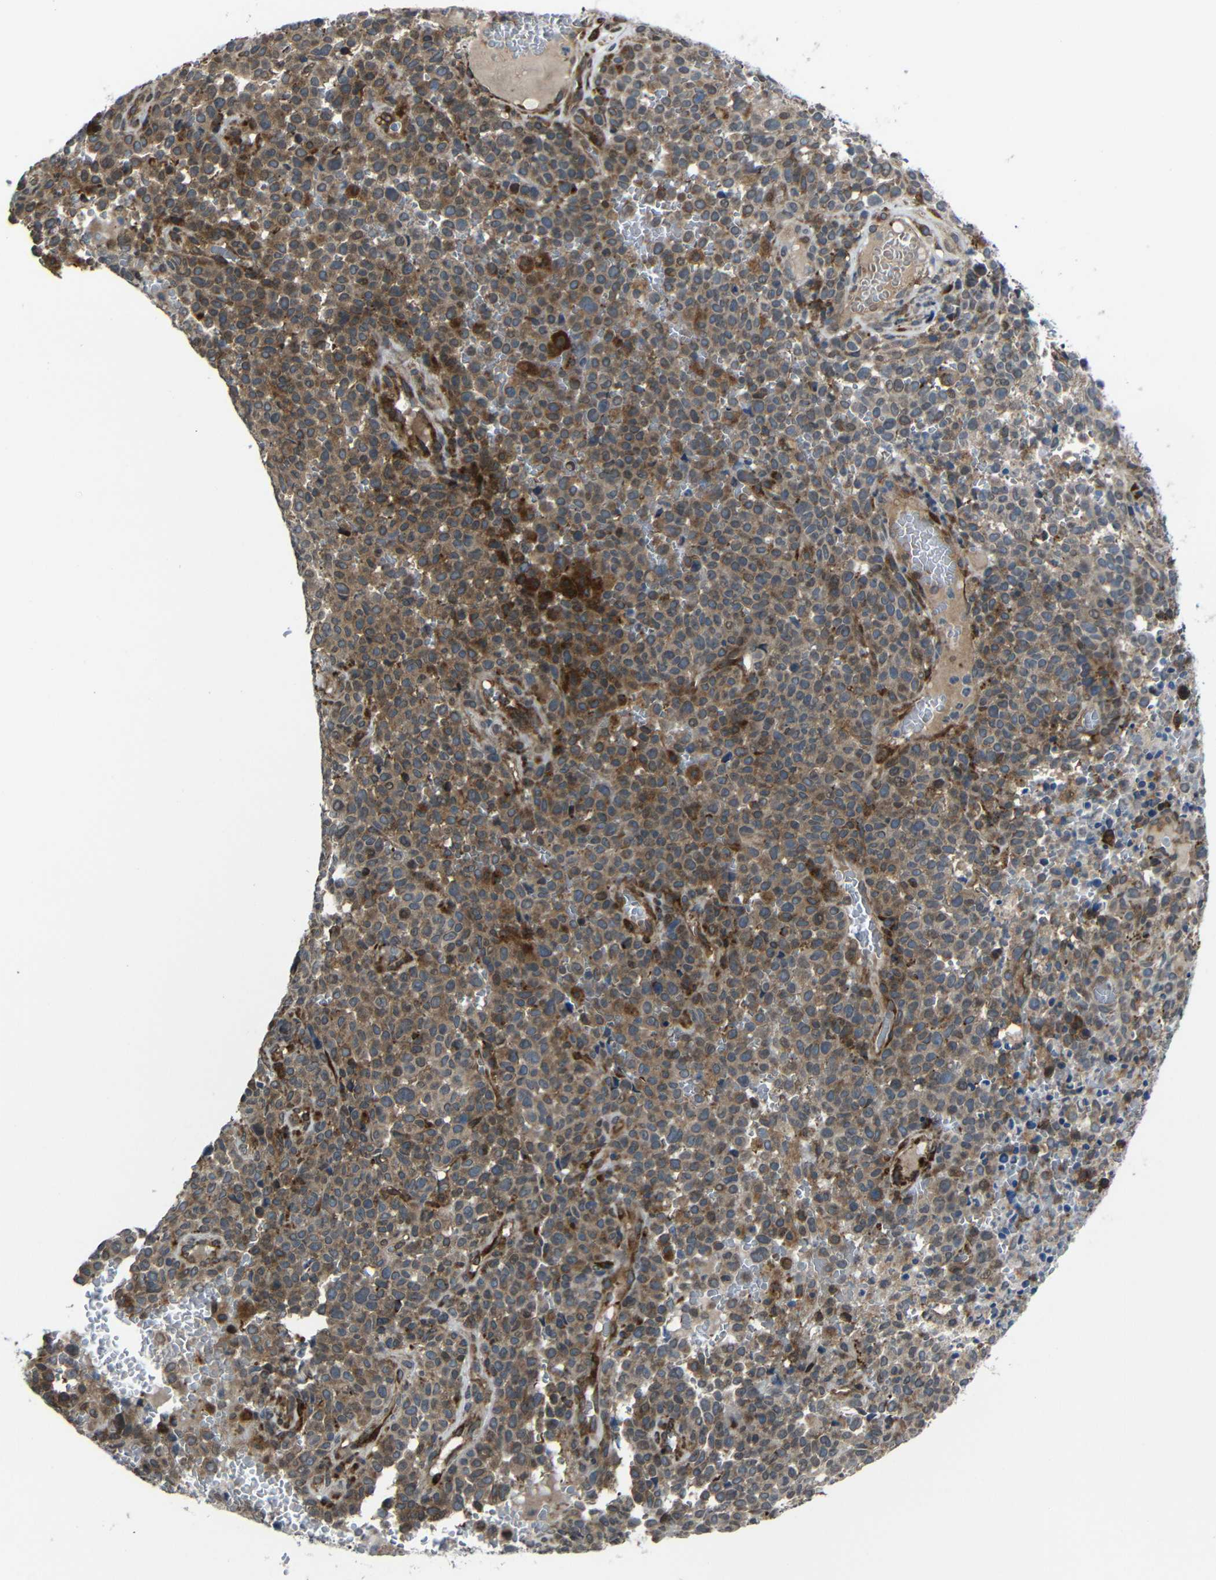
{"staining": {"intensity": "moderate", "quantity": ">75%", "location": "cytoplasmic/membranous"}, "tissue": "melanoma", "cell_type": "Tumor cells", "image_type": "cancer", "snomed": [{"axis": "morphology", "description": "Malignant melanoma, NOS"}, {"axis": "topography", "description": "Skin"}], "caption": "A brown stain labels moderate cytoplasmic/membranous positivity of a protein in malignant melanoma tumor cells.", "gene": "KIAA0513", "patient": {"sex": "female", "age": 82}}